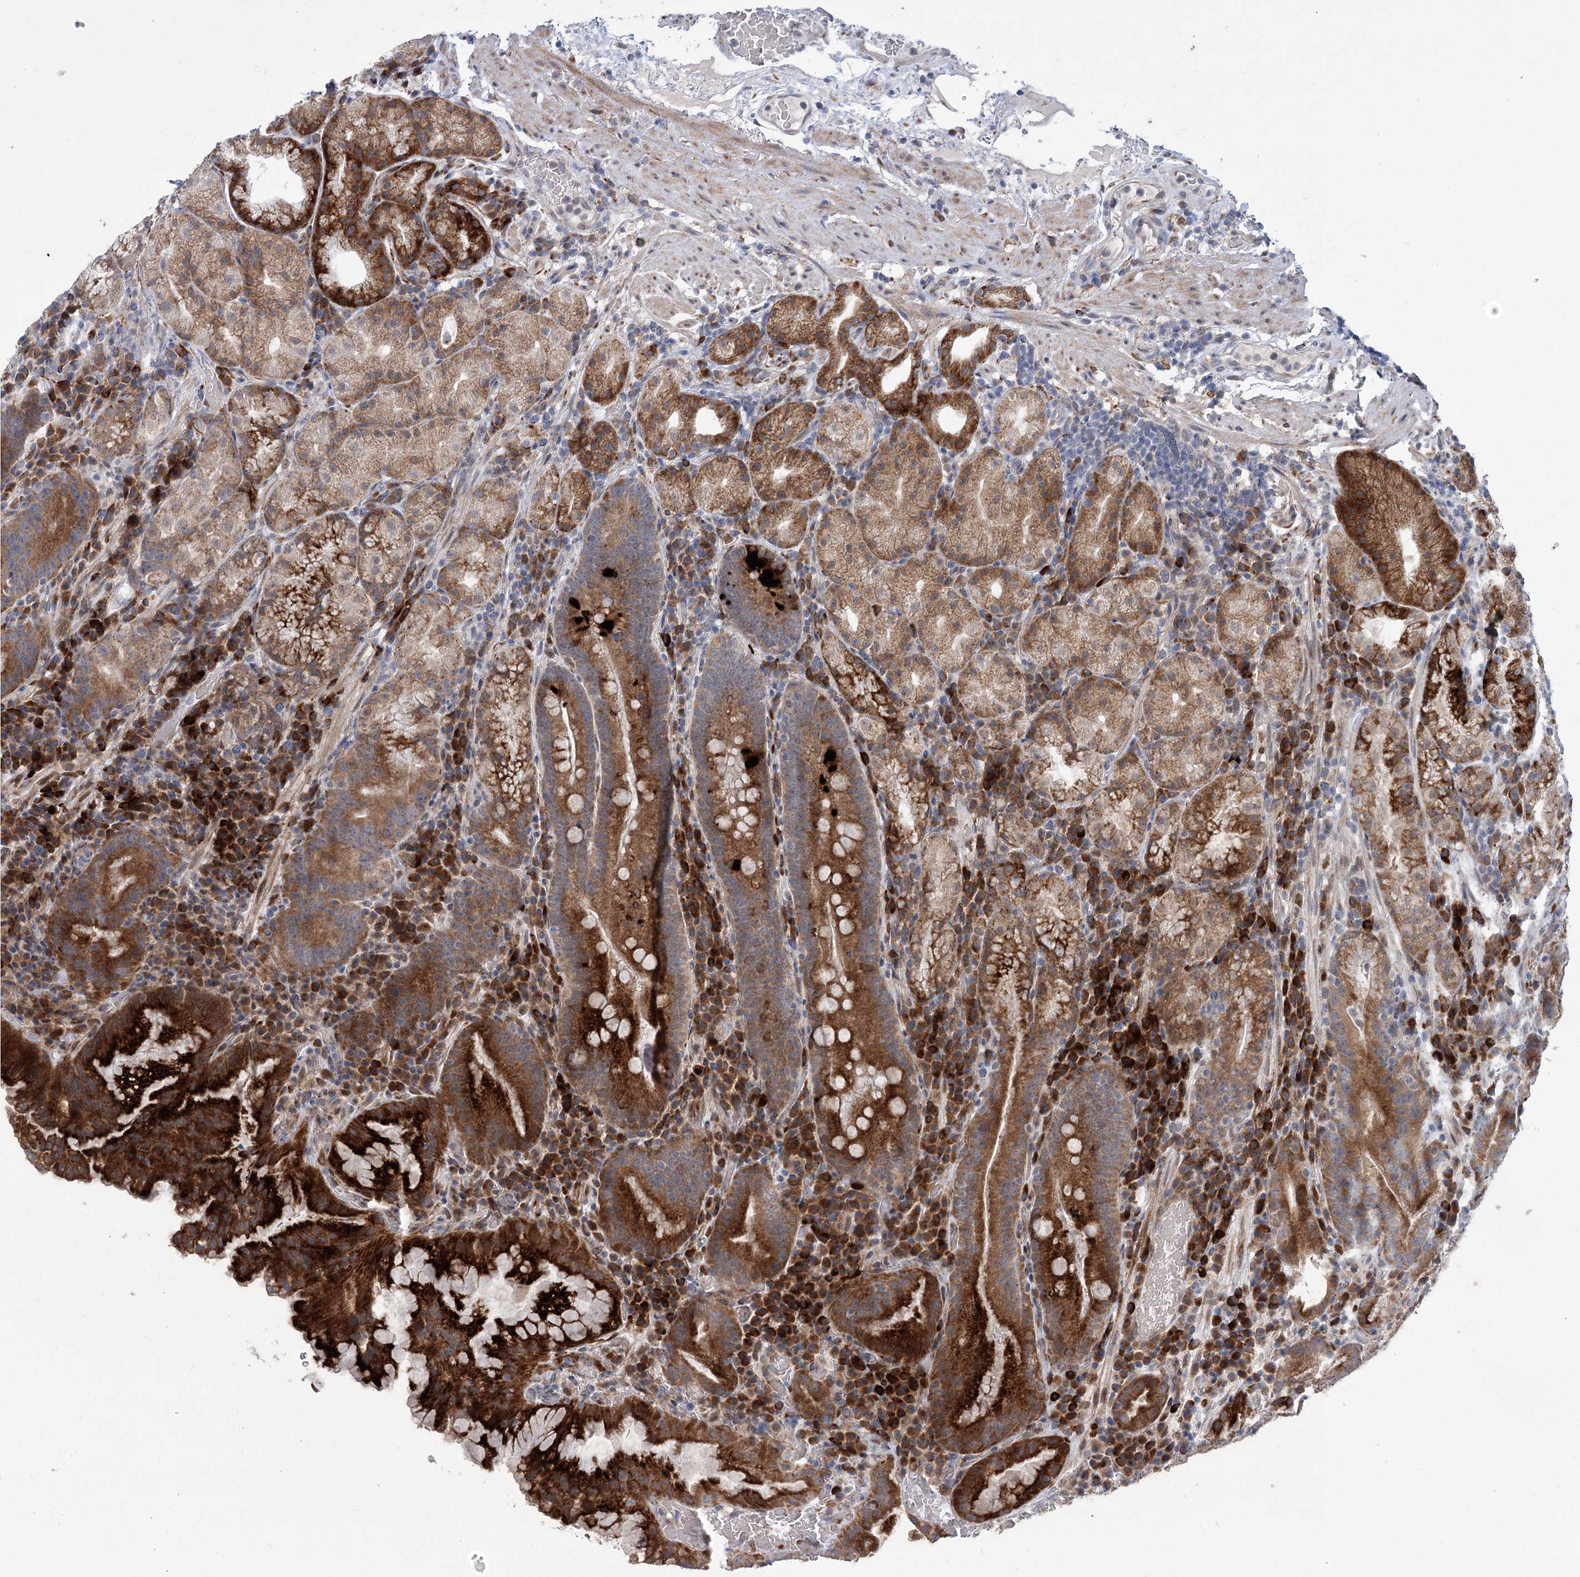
{"staining": {"intensity": "strong", "quantity": "25%-75%", "location": "cytoplasmic/membranous"}, "tissue": "stomach", "cell_type": "Glandular cells", "image_type": "normal", "snomed": [{"axis": "morphology", "description": "Normal tissue, NOS"}, {"axis": "morphology", "description": "Inflammation, NOS"}, {"axis": "topography", "description": "Stomach"}], "caption": "This is a histology image of immunohistochemistry staining of normal stomach, which shows strong staining in the cytoplasmic/membranous of glandular cells.", "gene": "GCNT4", "patient": {"sex": "male", "age": 79}}